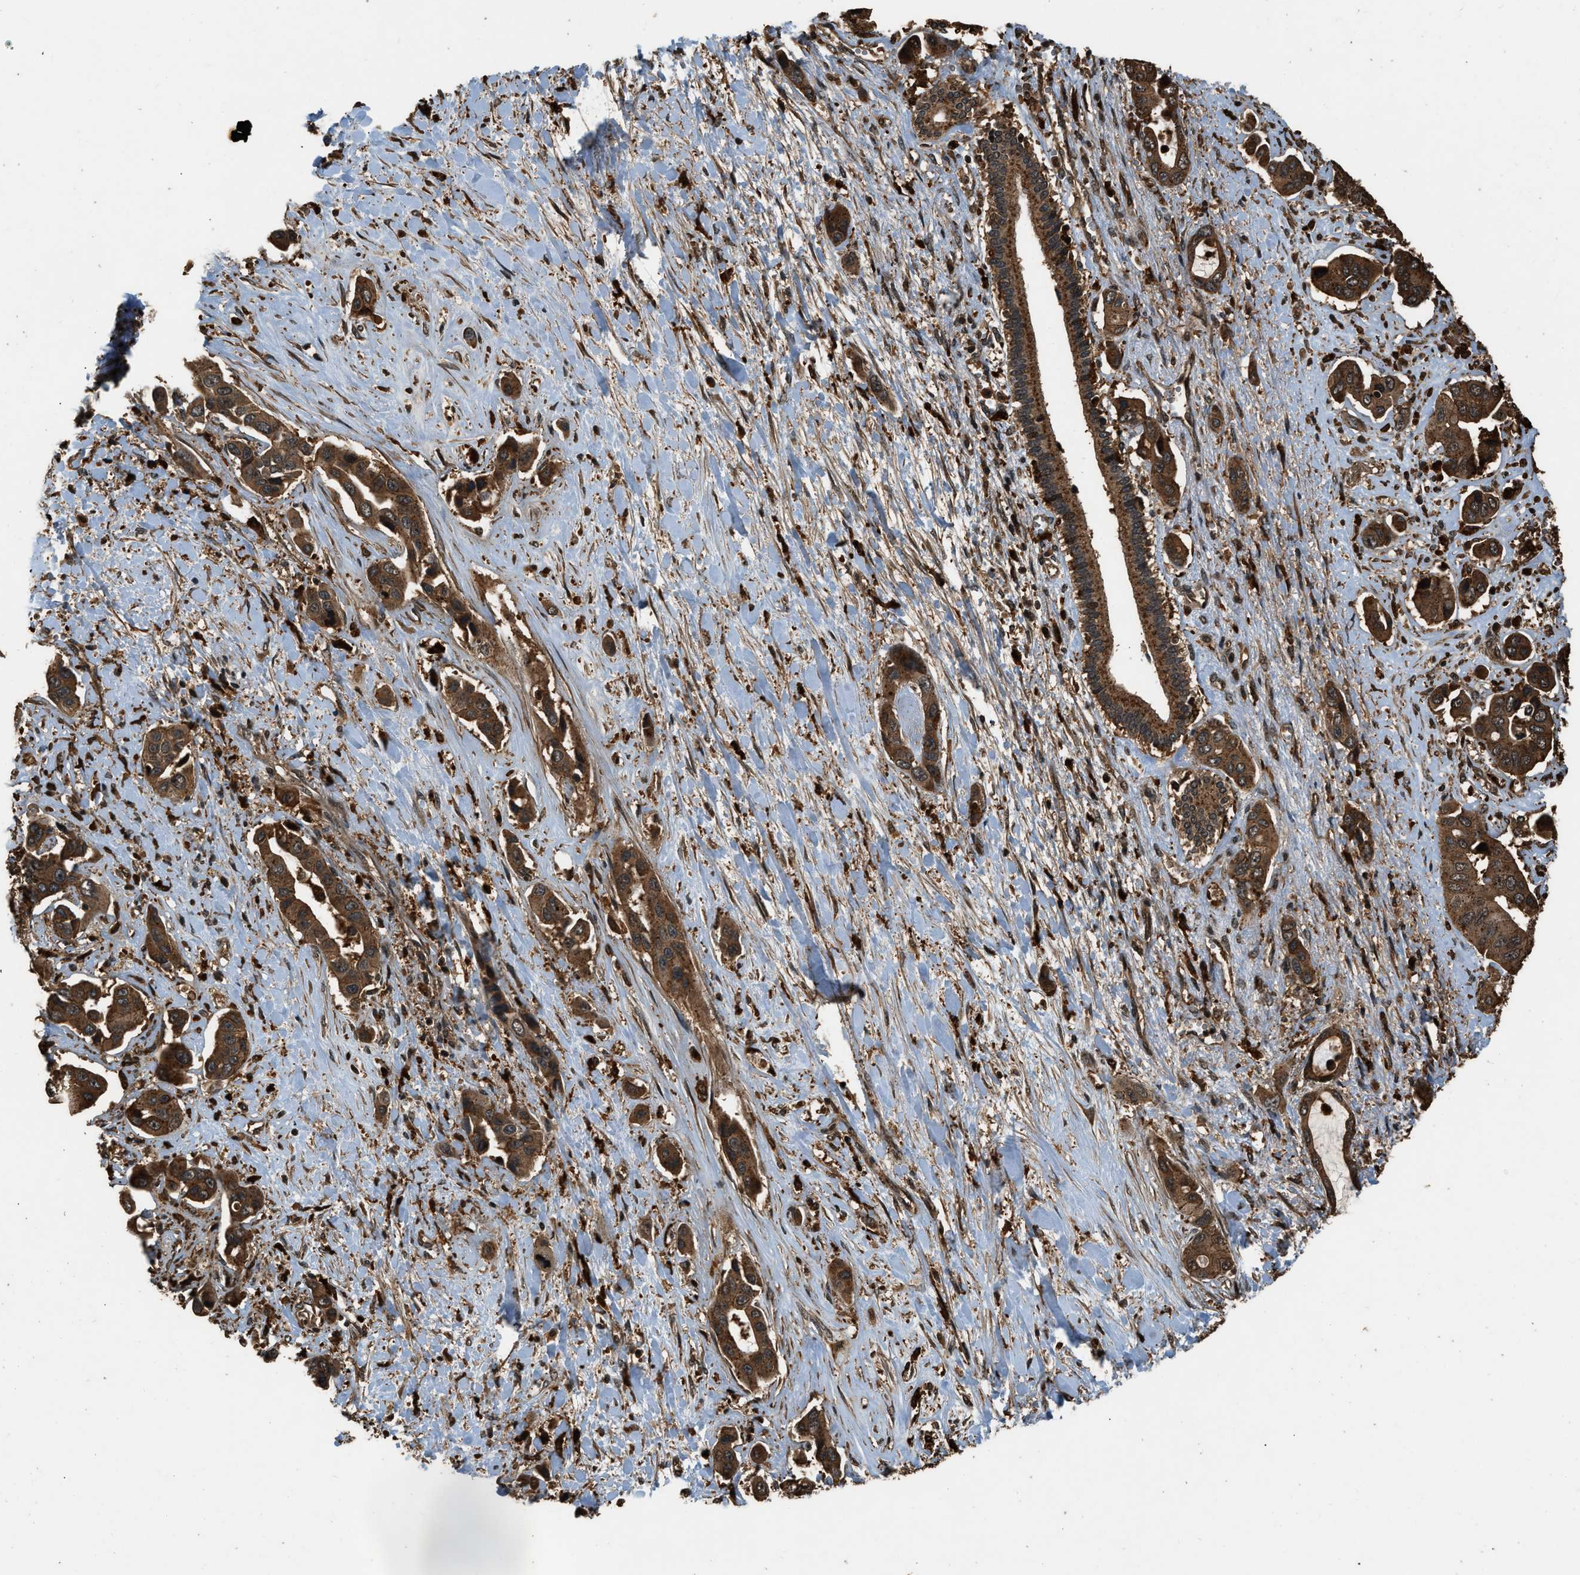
{"staining": {"intensity": "moderate", "quantity": ">75%", "location": "cytoplasmic/membranous"}, "tissue": "liver cancer", "cell_type": "Tumor cells", "image_type": "cancer", "snomed": [{"axis": "morphology", "description": "Cholangiocarcinoma"}, {"axis": "topography", "description": "Liver"}], "caption": "This micrograph shows immunohistochemistry staining of cholangiocarcinoma (liver), with medium moderate cytoplasmic/membranous expression in approximately >75% of tumor cells.", "gene": "RAP2A", "patient": {"sex": "female", "age": 52}}